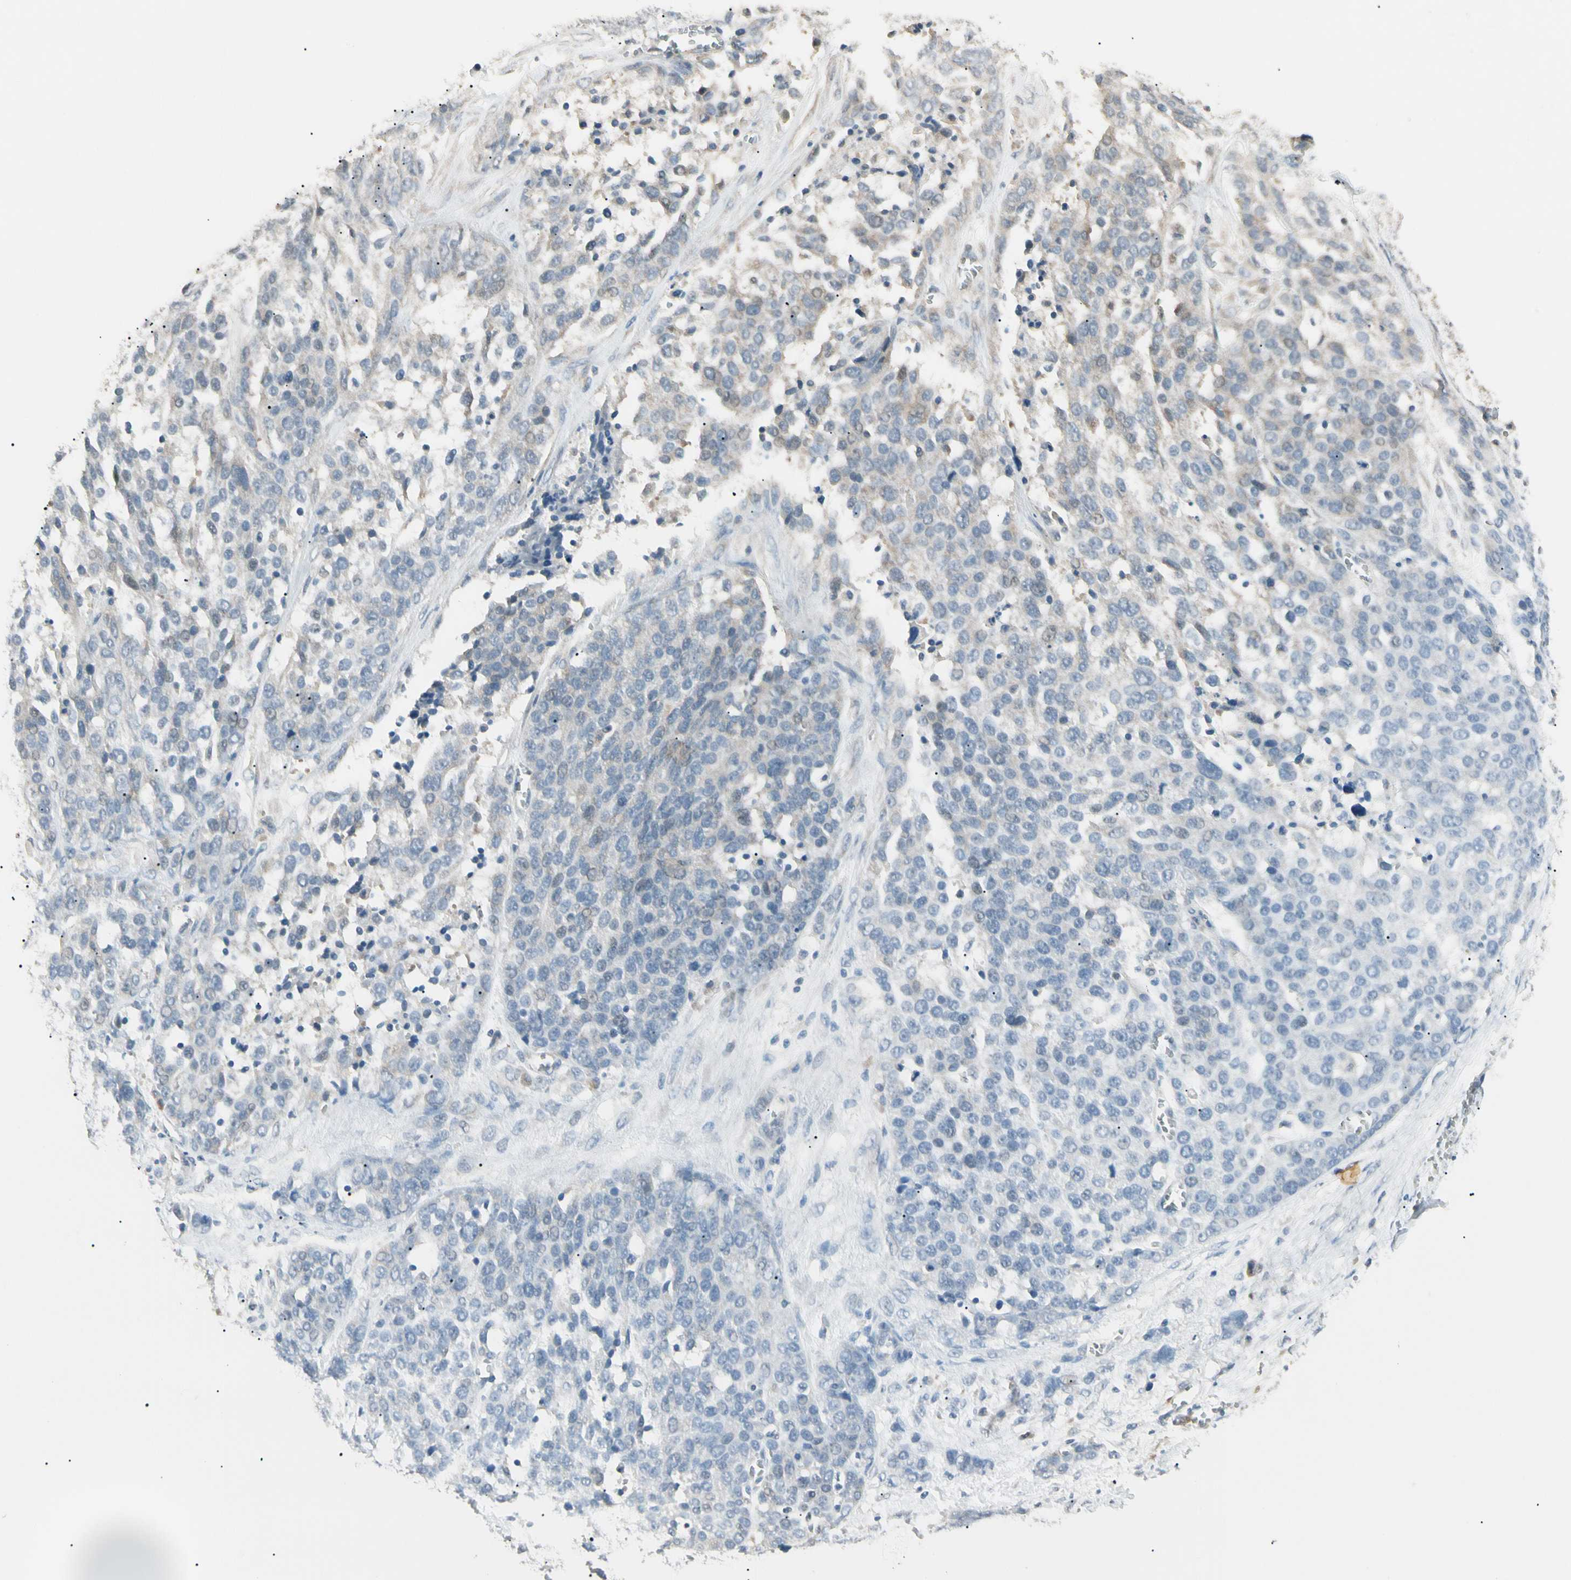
{"staining": {"intensity": "weak", "quantity": "<25%", "location": "cytoplasmic/membranous"}, "tissue": "ovarian cancer", "cell_type": "Tumor cells", "image_type": "cancer", "snomed": [{"axis": "morphology", "description": "Cystadenocarcinoma, serous, NOS"}, {"axis": "topography", "description": "Ovary"}], "caption": "Tumor cells are negative for protein expression in human ovarian serous cystadenocarcinoma.", "gene": "GNE", "patient": {"sex": "female", "age": 44}}